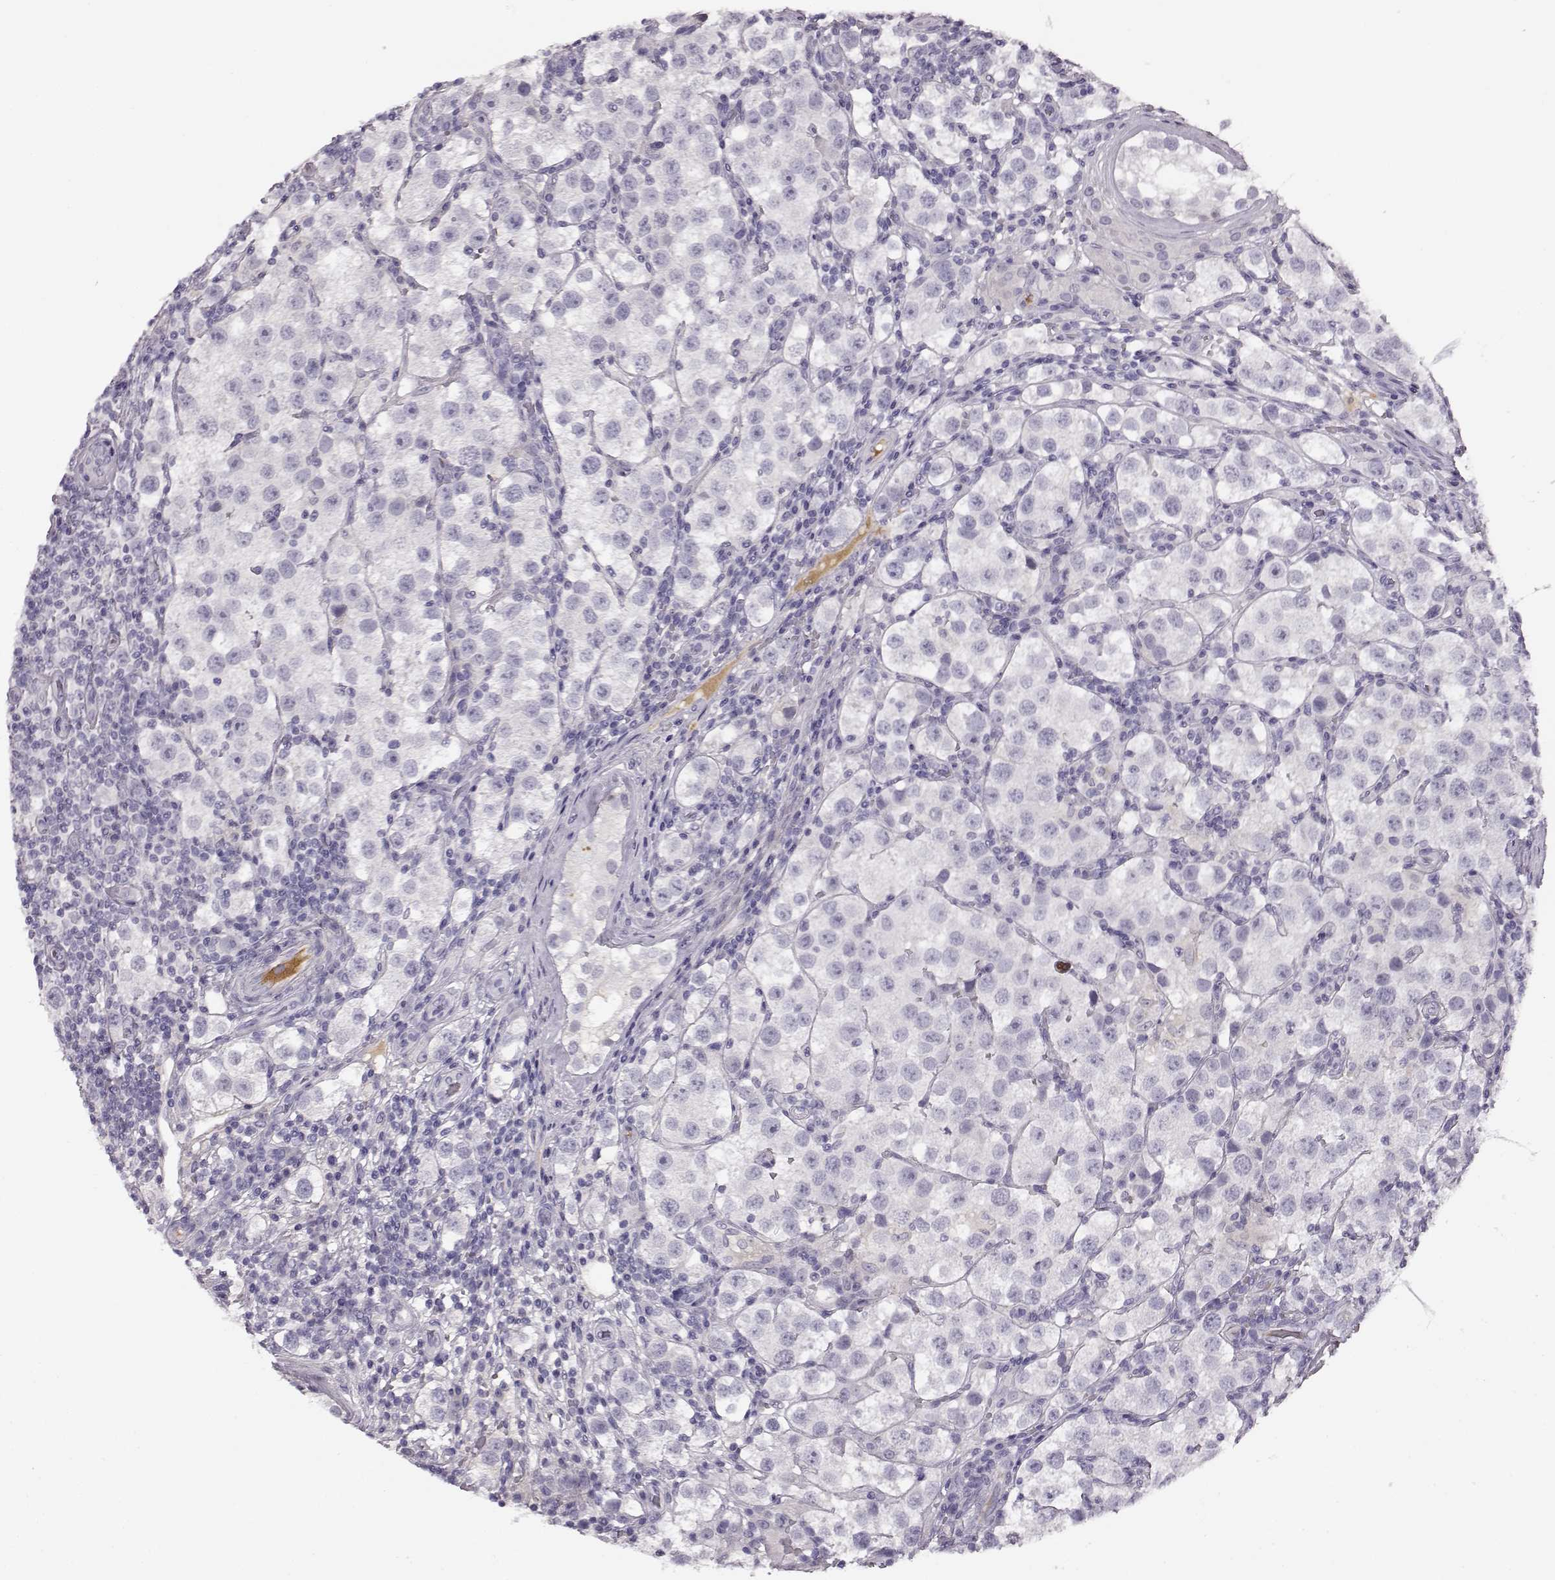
{"staining": {"intensity": "negative", "quantity": "none", "location": "none"}, "tissue": "testis cancer", "cell_type": "Tumor cells", "image_type": "cancer", "snomed": [{"axis": "morphology", "description": "Seminoma, NOS"}, {"axis": "topography", "description": "Testis"}], "caption": "Human seminoma (testis) stained for a protein using IHC displays no positivity in tumor cells.", "gene": "KIAA0319", "patient": {"sex": "male", "age": 37}}